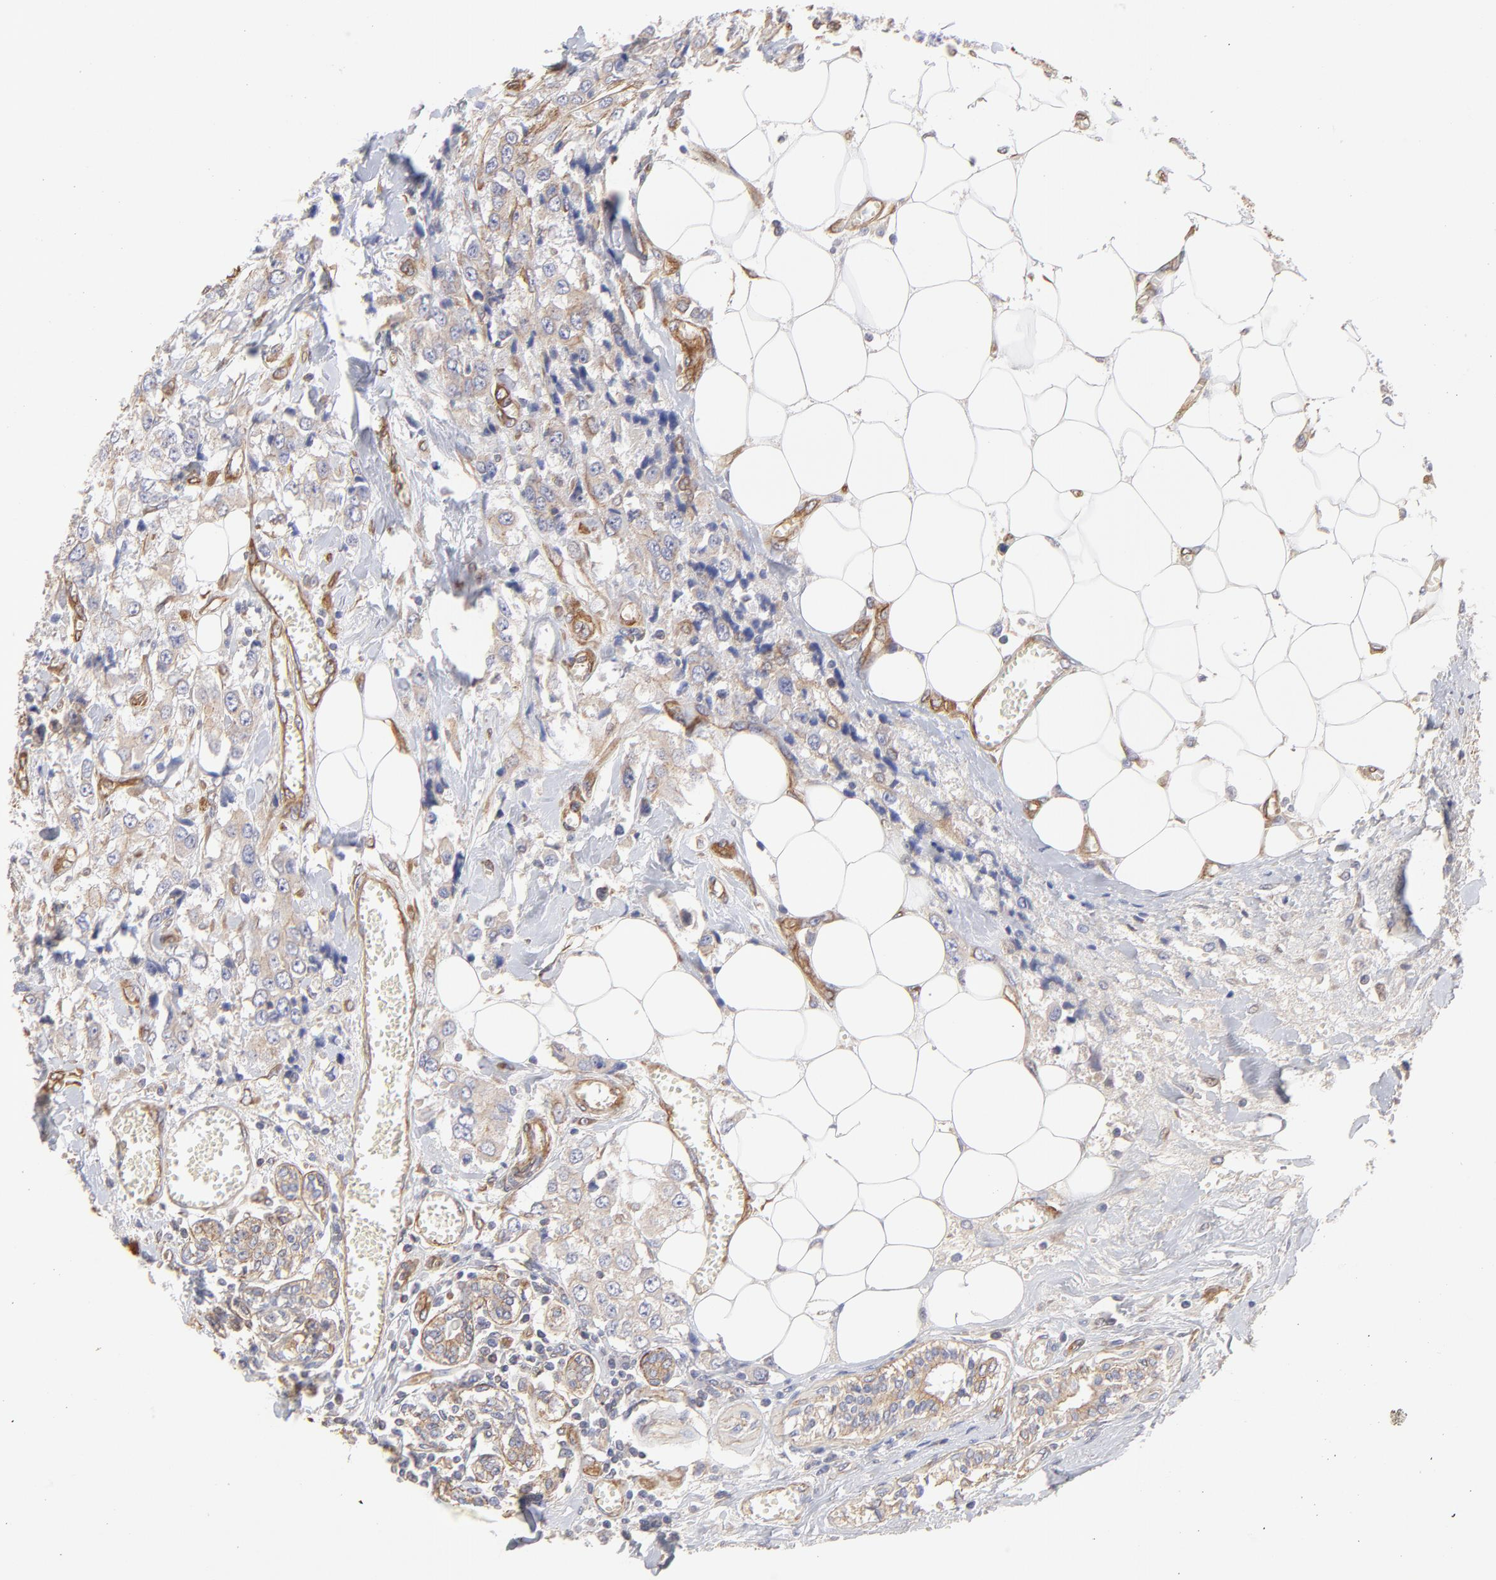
{"staining": {"intensity": "weak", "quantity": ">75%", "location": "cytoplasmic/membranous"}, "tissue": "breast cancer", "cell_type": "Tumor cells", "image_type": "cancer", "snomed": [{"axis": "morphology", "description": "Duct carcinoma"}, {"axis": "topography", "description": "Breast"}], "caption": "Immunohistochemical staining of breast cancer (invasive ductal carcinoma) exhibits weak cytoplasmic/membranous protein staining in about >75% of tumor cells.", "gene": "LRCH2", "patient": {"sex": "female", "age": 58}}